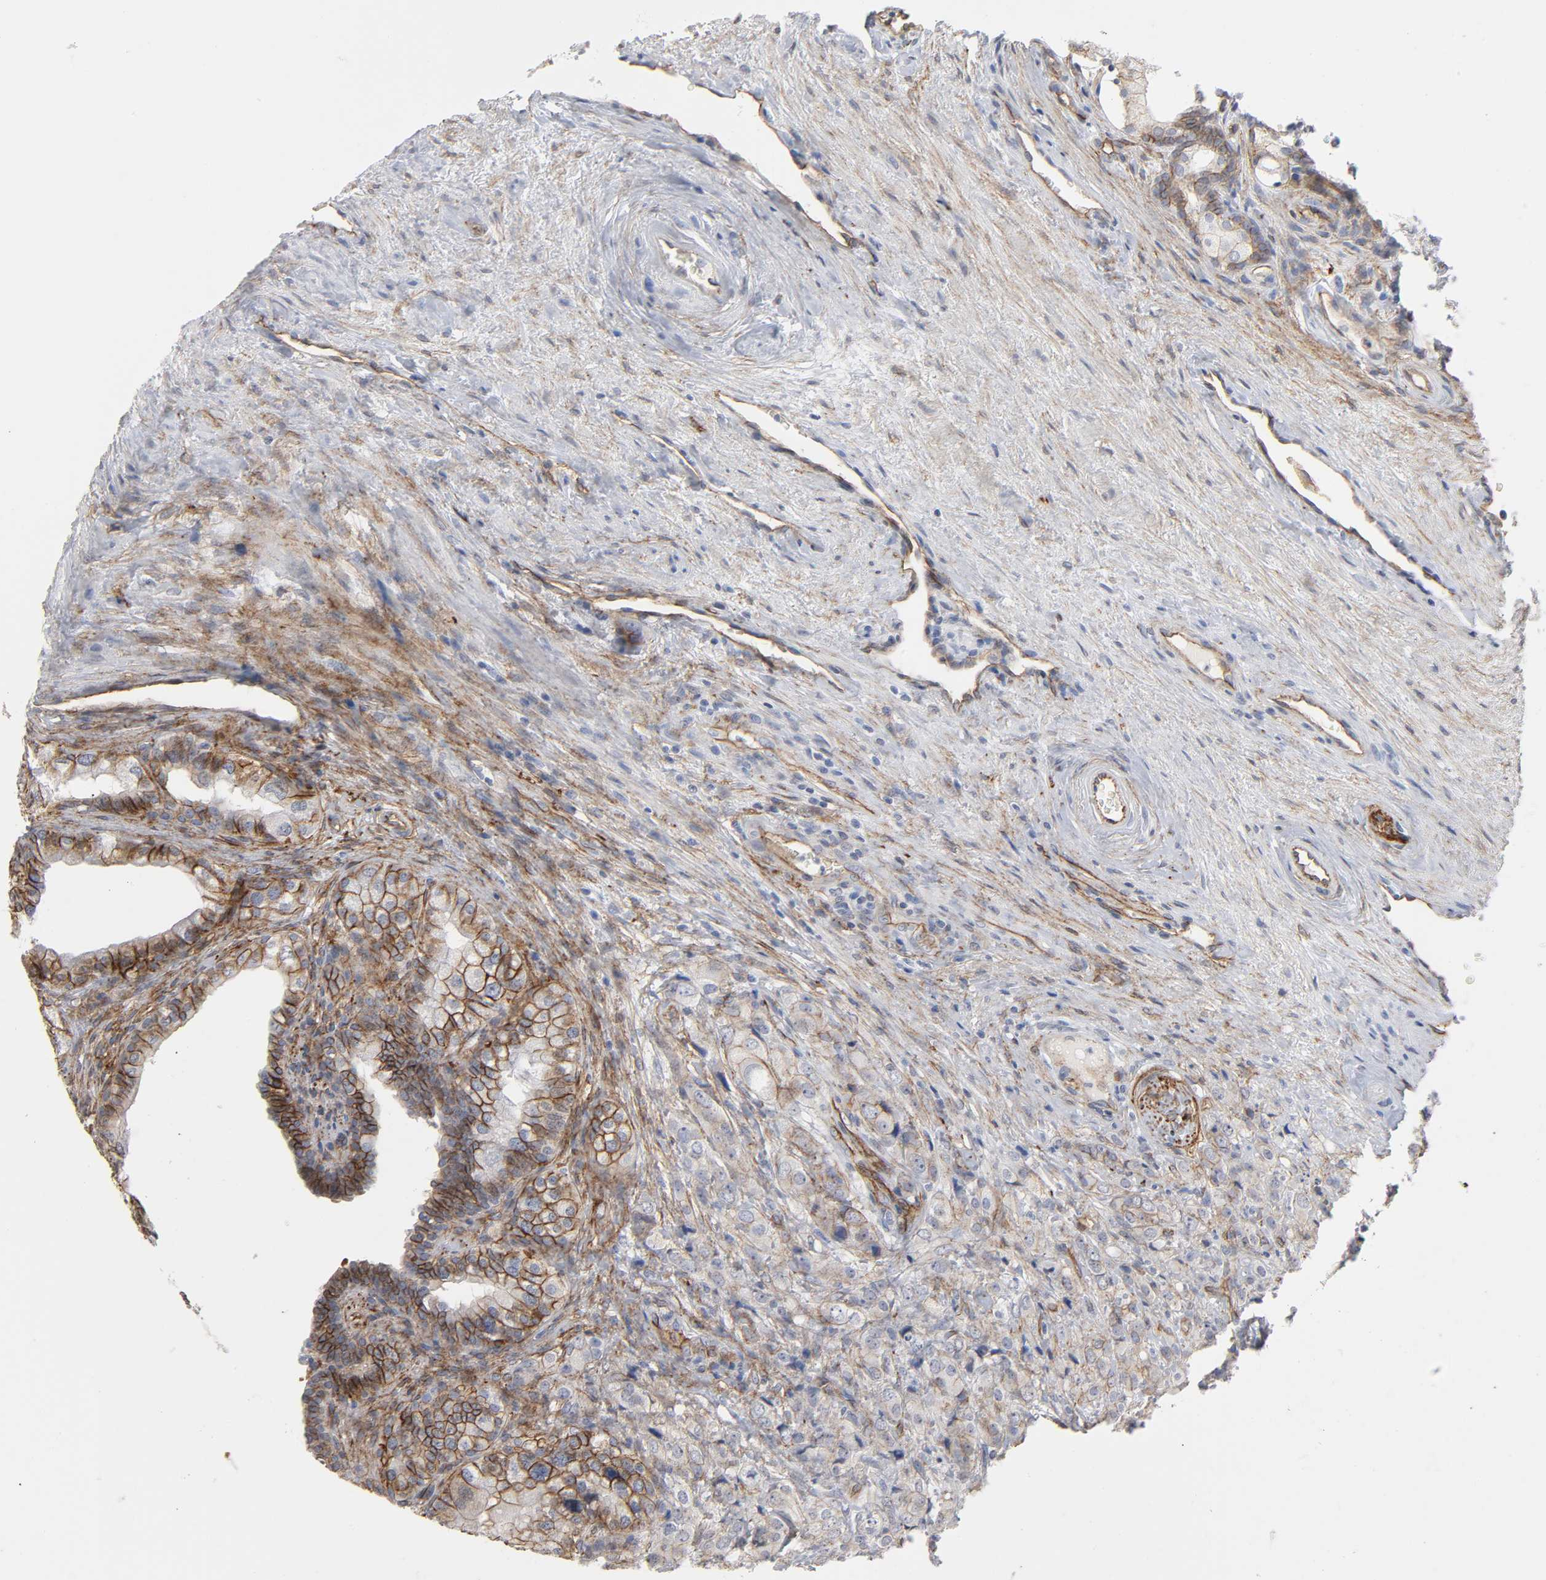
{"staining": {"intensity": "moderate", "quantity": "25%-75%", "location": "cytoplasmic/membranous"}, "tissue": "prostate cancer", "cell_type": "Tumor cells", "image_type": "cancer", "snomed": [{"axis": "morphology", "description": "Adenocarcinoma, High grade"}, {"axis": "topography", "description": "Prostate"}], "caption": "Moderate cytoplasmic/membranous positivity for a protein is present in about 25%-75% of tumor cells of prostate cancer using IHC.", "gene": "SPTAN1", "patient": {"sex": "male", "age": 68}}